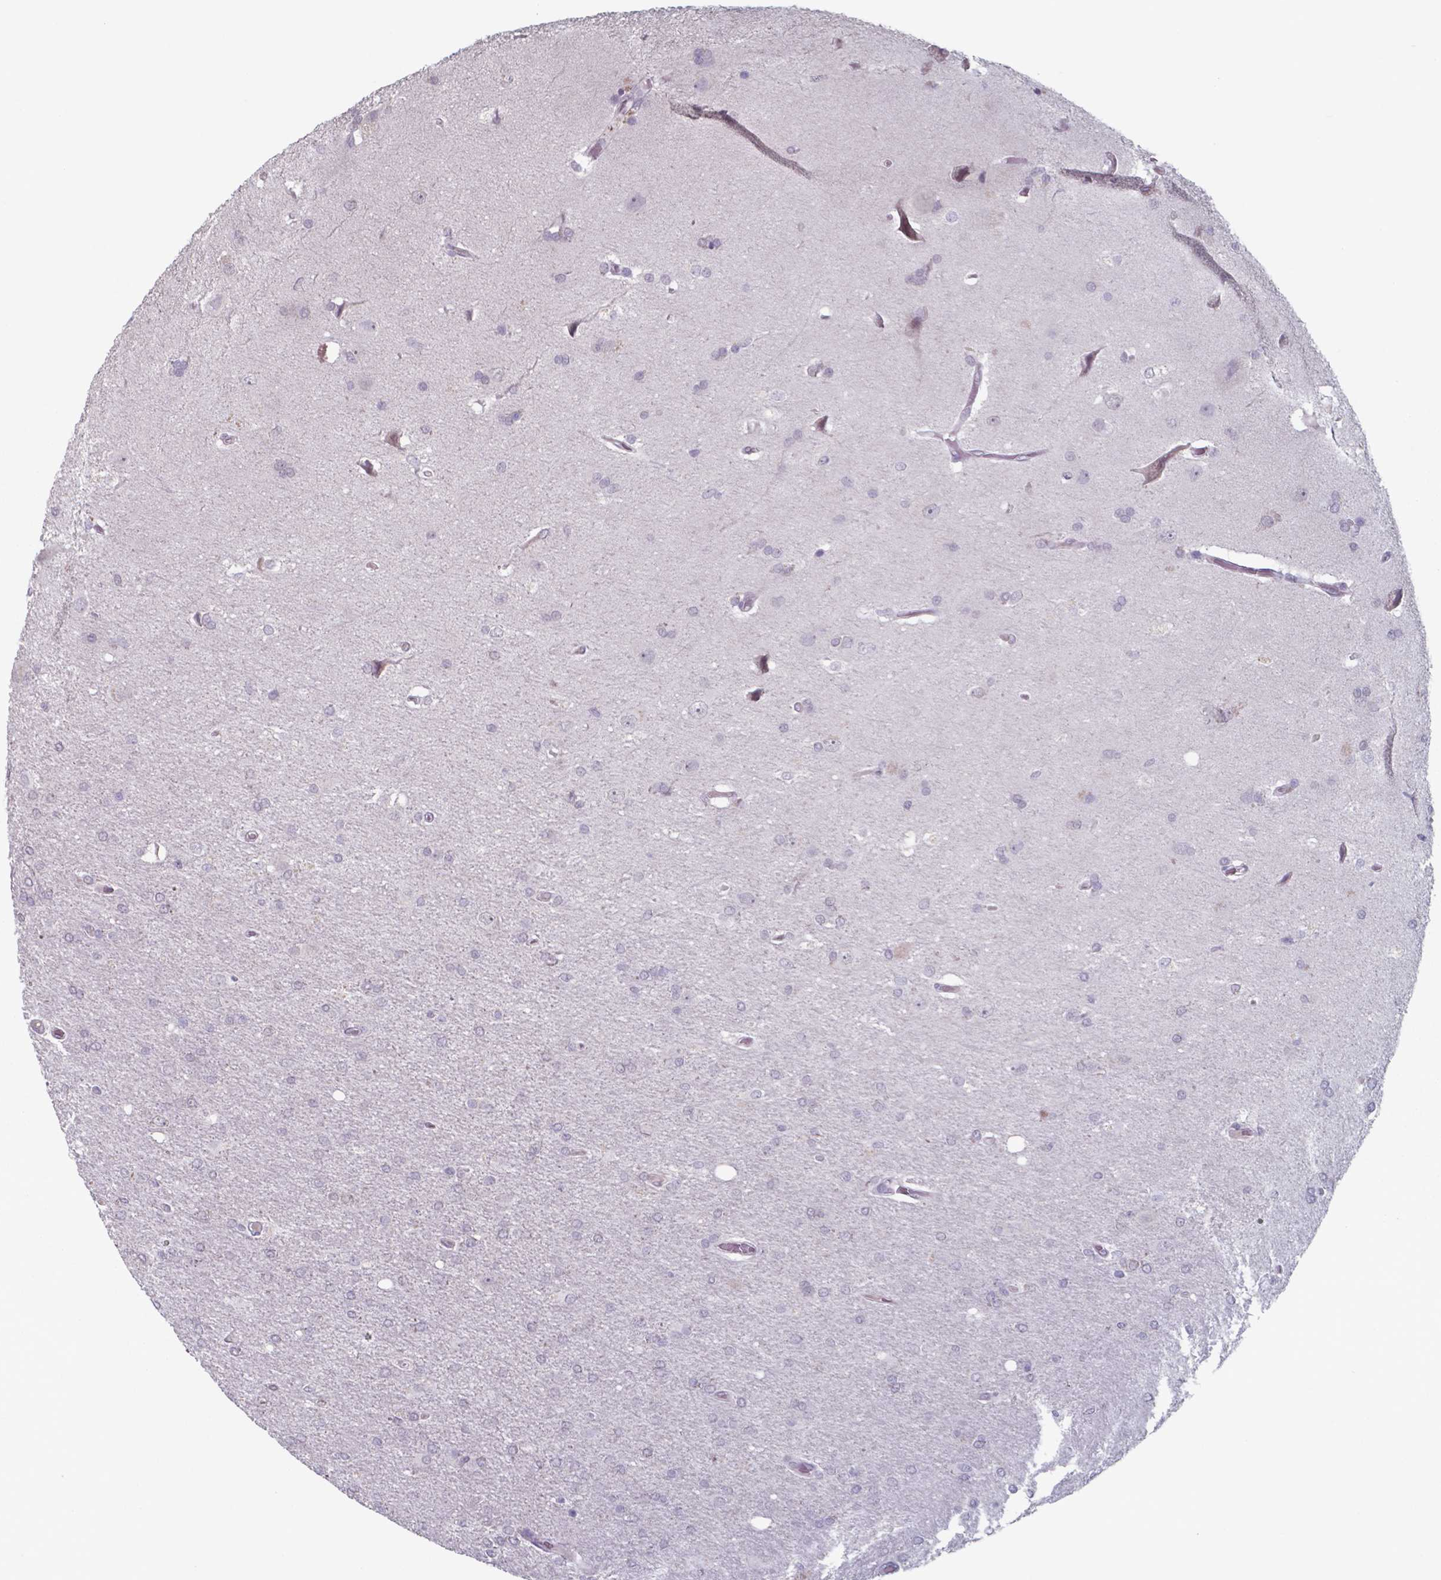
{"staining": {"intensity": "negative", "quantity": "none", "location": "none"}, "tissue": "glioma", "cell_type": "Tumor cells", "image_type": "cancer", "snomed": [{"axis": "morphology", "description": "Glioma, malignant, High grade"}, {"axis": "topography", "description": "Cerebral cortex"}], "caption": "The immunohistochemistry (IHC) photomicrograph has no significant expression in tumor cells of malignant glioma (high-grade) tissue.", "gene": "TDP2", "patient": {"sex": "male", "age": 70}}